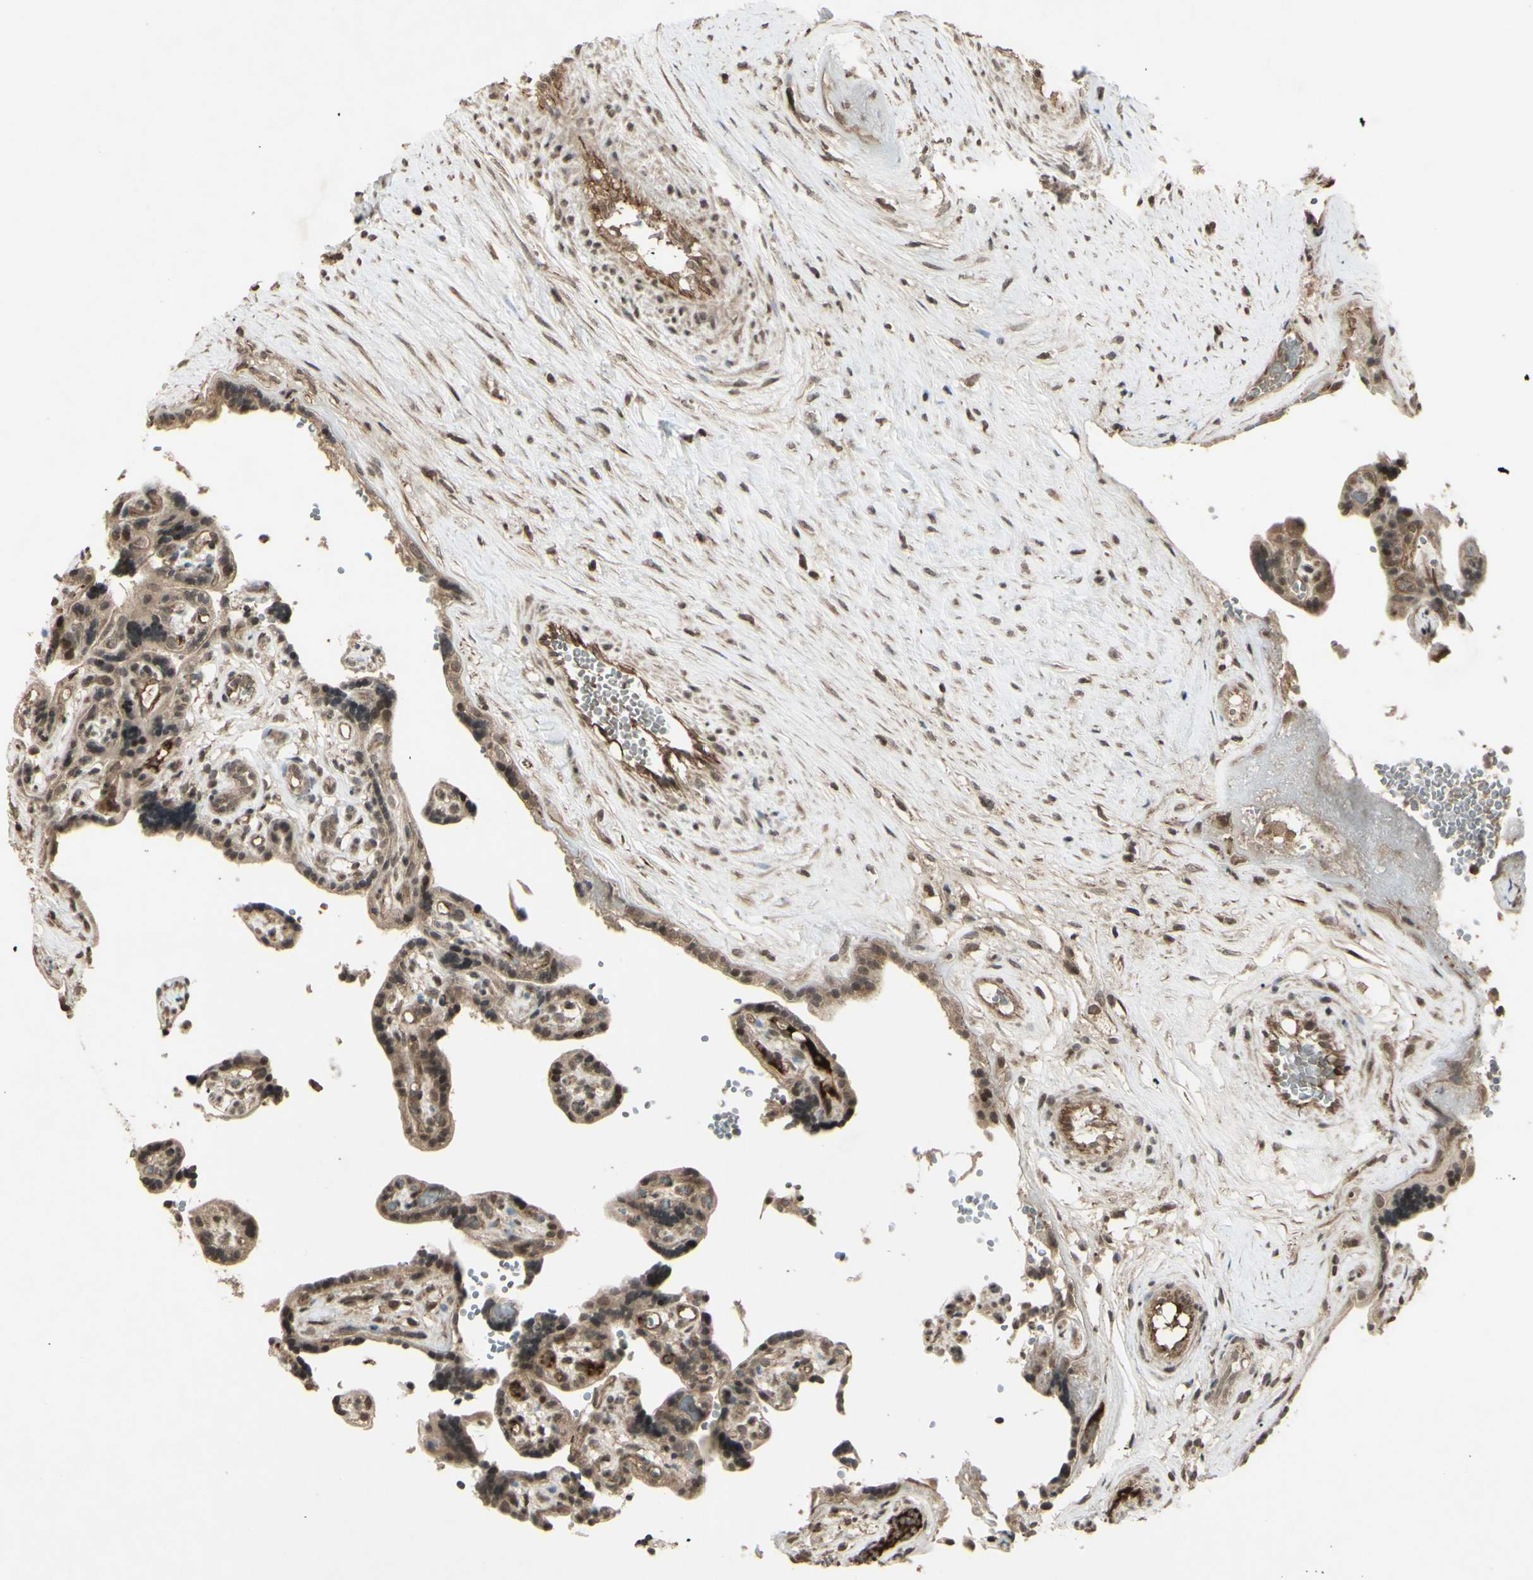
{"staining": {"intensity": "moderate", "quantity": ">75%", "location": "nuclear"}, "tissue": "placenta", "cell_type": "Decidual cells", "image_type": "normal", "snomed": [{"axis": "morphology", "description": "Normal tissue, NOS"}, {"axis": "topography", "description": "Placenta"}], "caption": "Placenta stained for a protein (brown) demonstrates moderate nuclear positive positivity in about >75% of decidual cells.", "gene": "BLNK", "patient": {"sex": "female", "age": 30}}